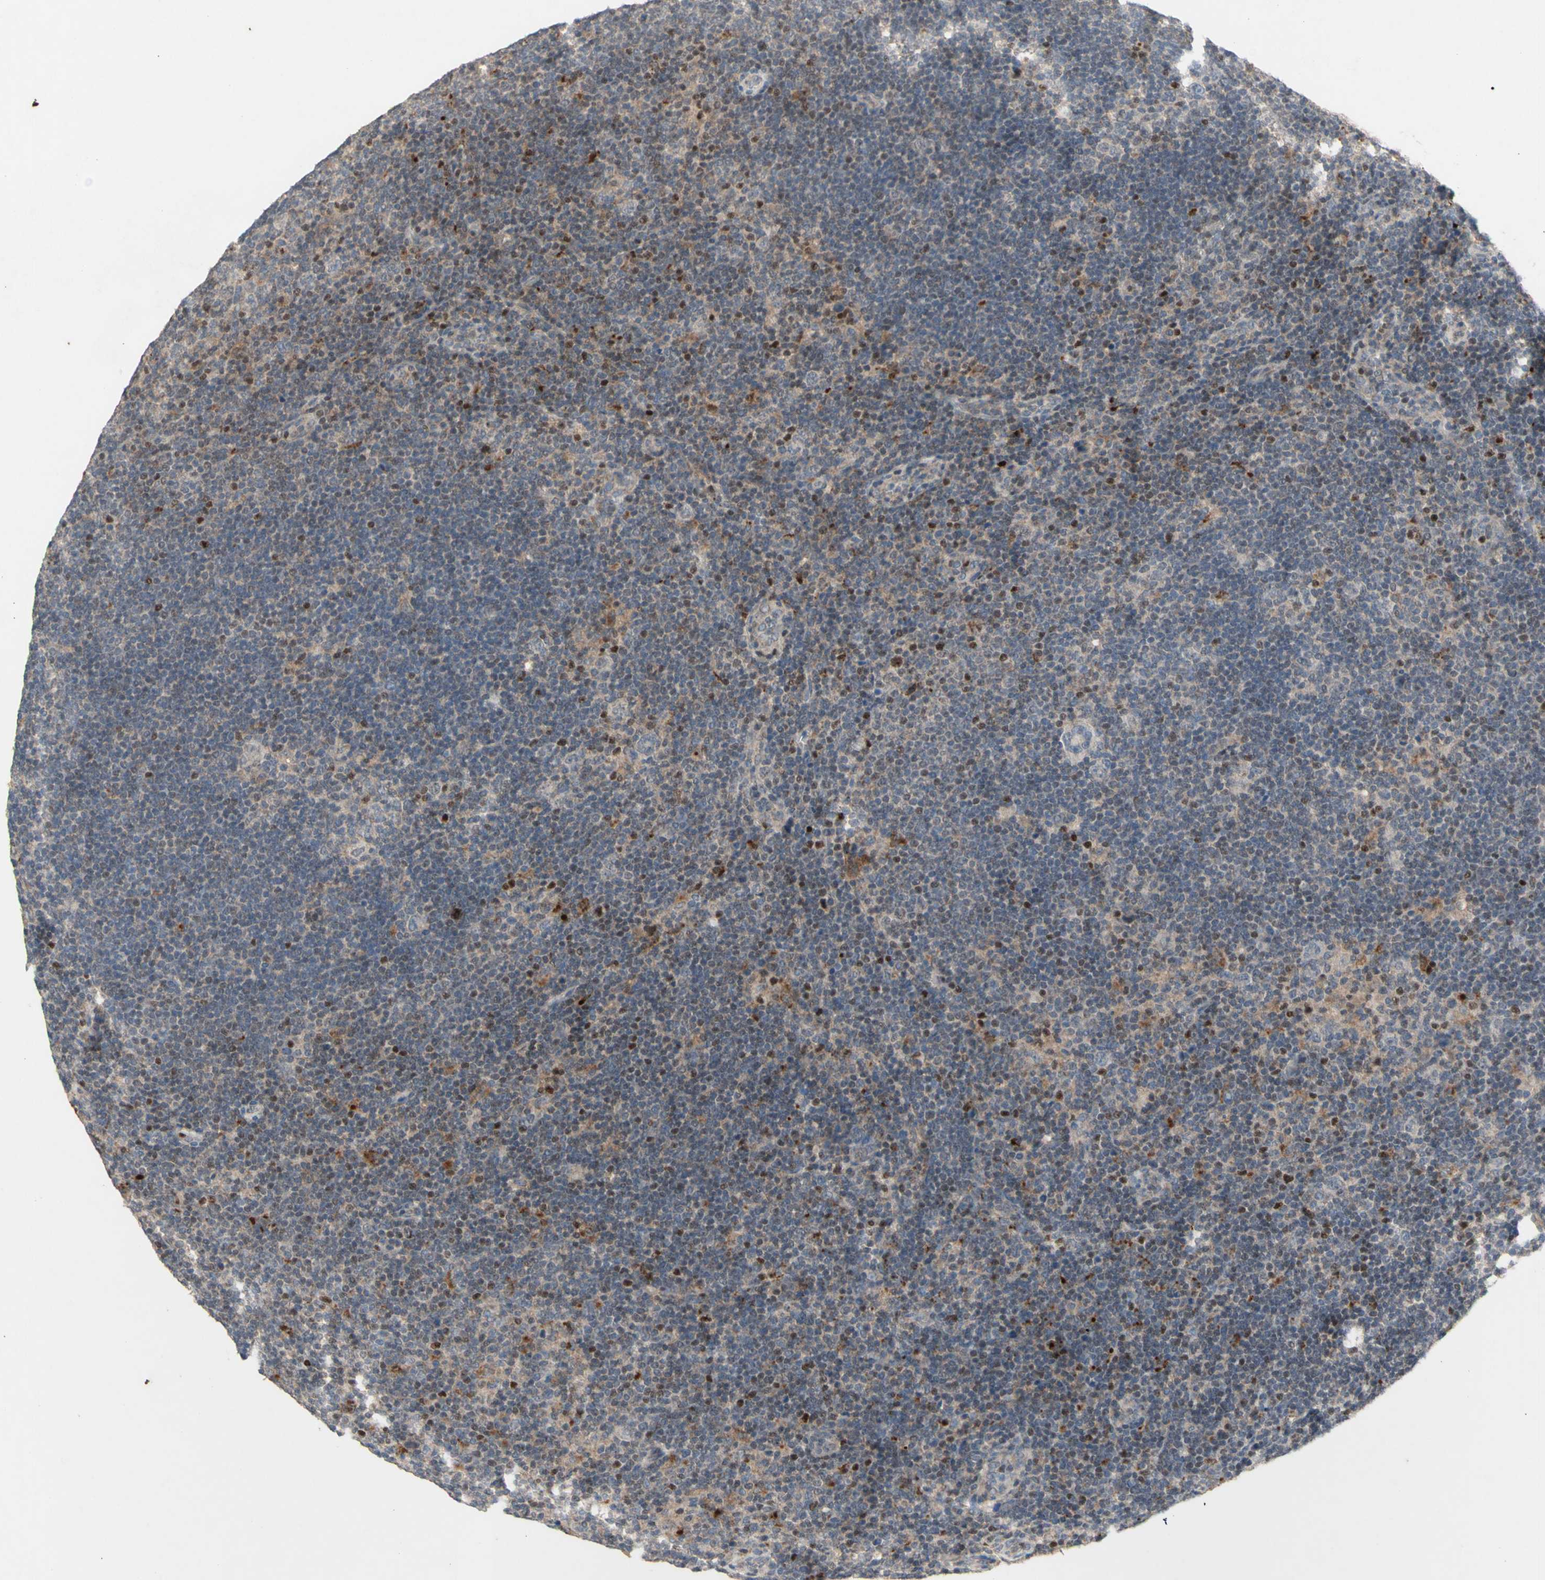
{"staining": {"intensity": "negative", "quantity": "none", "location": "none"}, "tissue": "lymphoma", "cell_type": "Tumor cells", "image_type": "cancer", "snomed": [{"axis": "morphology", "description": "Hodgkin's disease, NOS"}, {"axis": "topography", "description": "Lymph node"}], "caption": "DAB immunohistochemical staining of Hodgkin's disease demonstrates no significant positivity in tumor cells.", "gene": "NLRP1", "patient": {"sex": "female", "age": 57}}